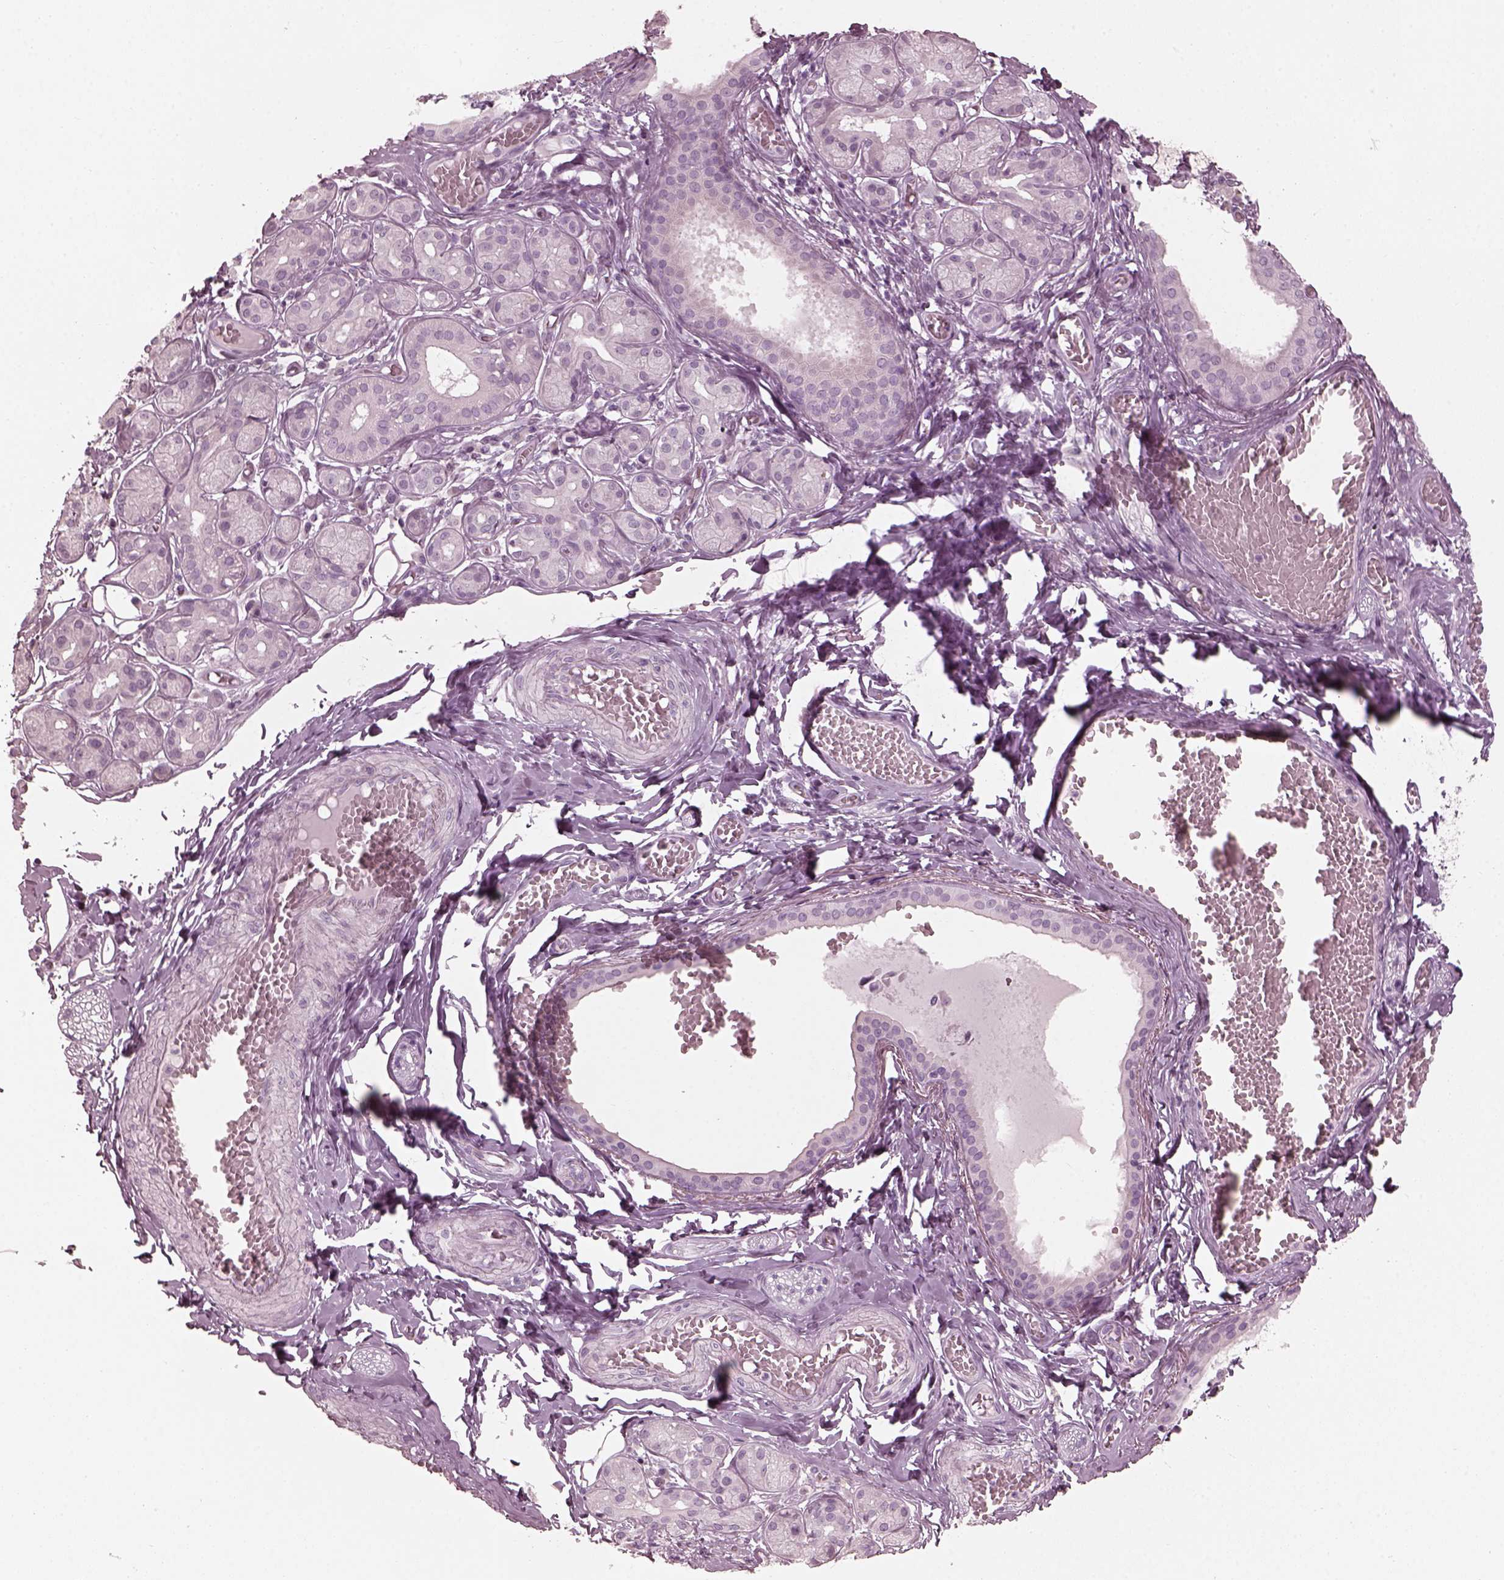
{"staining": {"intensity": "negative", "quantity": "none", "location": "none"}, "tissue": "salivary gland", "cell_type": "Glandular cells", "image_type": "normal", "snomed": [{"axis": "morphology", "description": "Normal tissue, NOS"}, {"axis": "topography", "description": "Salivary gland"}, {"axis": "topography", "description": "Peripheral nerve tissue"}], "caption": "This histopathology image is of unremarkable salivary gland stained with IHC to label a protein in brown with the nuclei are counter-stained blue. There is no positivity in glandular cells. (DAB IHC with hematoxylin counter stain).", "gene": "SAXO2", "patient": {"sex": "male", "age": 71}}